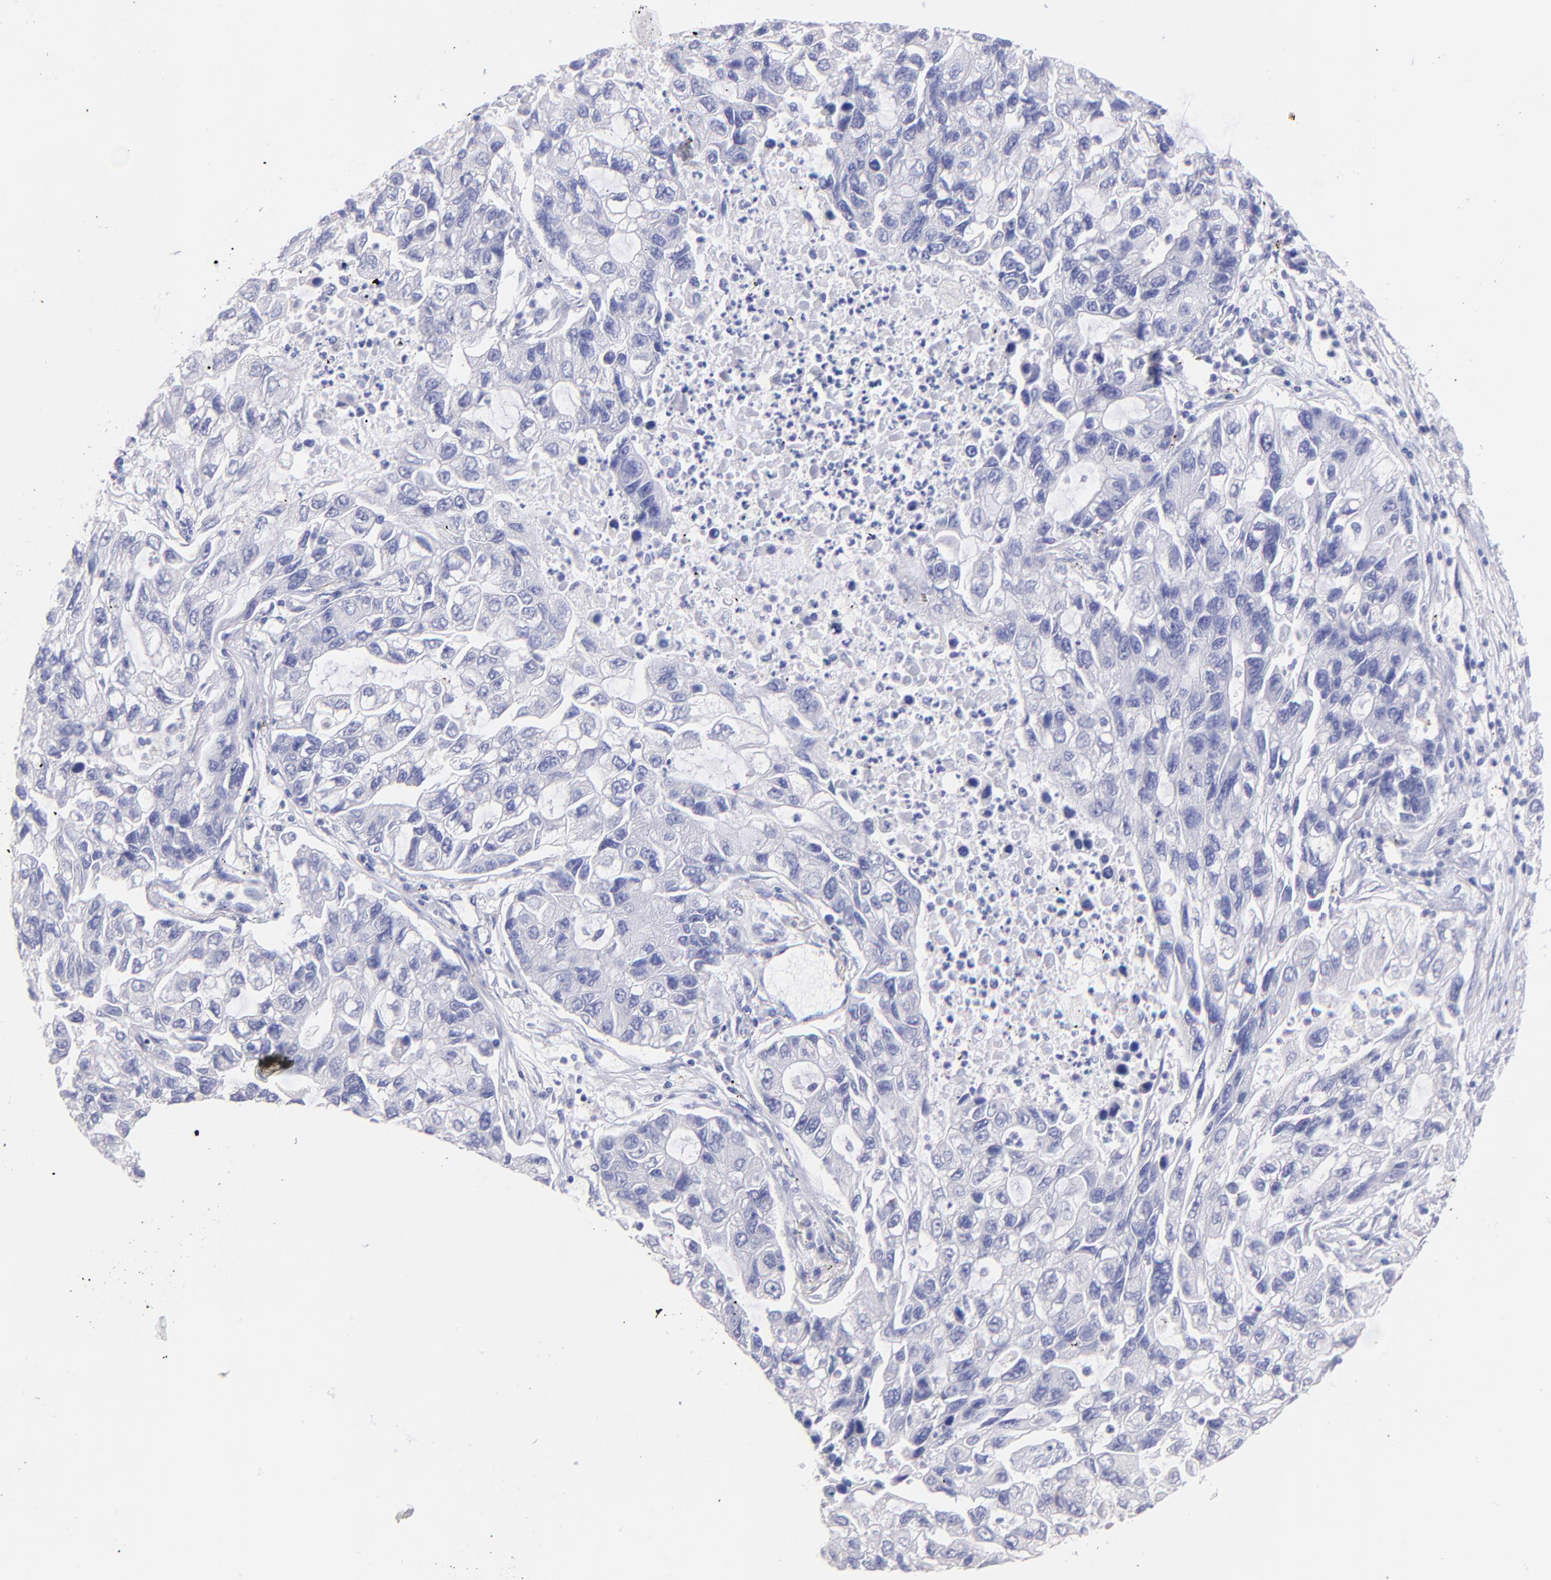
{"staining": {"intensity": "negative", "quantity": "none", "location": "none"}, "tissue": "lung cancer", "cell_type": "Tumor cells", "image_type": "cancer", "snomed": [{"axis": "morphology", "description": "Adenocarcinoma, NOS"}, {"axis": "topography", "description": "Lung"}], "caption": "IHC micrograph of lung adenocarcinoma stained for a protein (brown), which shows no positivity in tumor cells.", "gene": "RAB3B", "patient": {"sex": "female", "age": 51}}